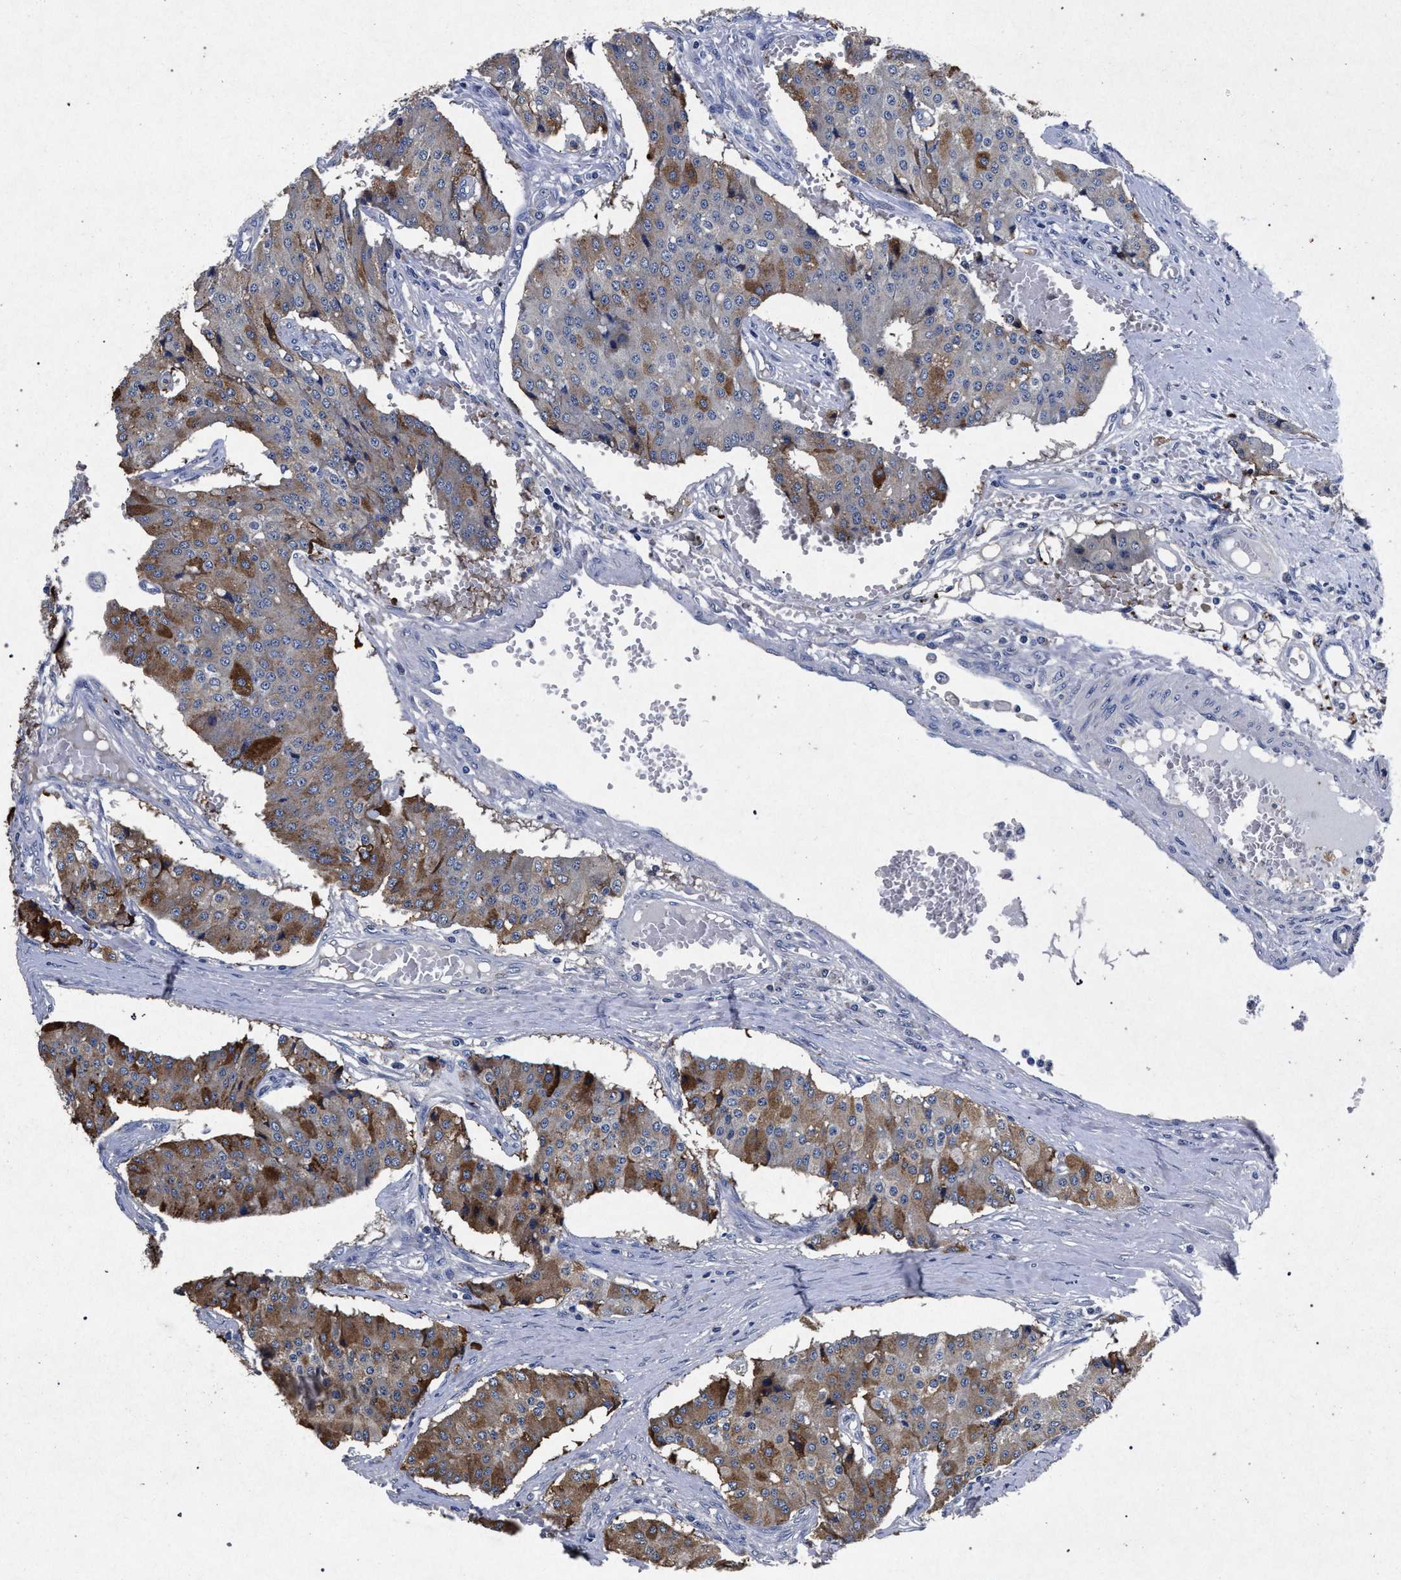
{"staining": {"intensity": "moderate", "quantity": "25%-75%", "location": "cytoplasmic/membranous"}, "tissue": "carcinoid", "cell_type": "Tumor cells", "image_type": "cancer", "snomed": [{"axis": "morphology", "description": "Carcinoid, malignant, NOS"}, {"axis": "topography", "description": "Colon"}], "caption": "The immunohistochemical stain highlights moderate cytoplasmic/membranous staining in tumor cells of carcinoid tissue.", "gene": "ATP1A2", "patient": {"sex": "female", "age": 52}}